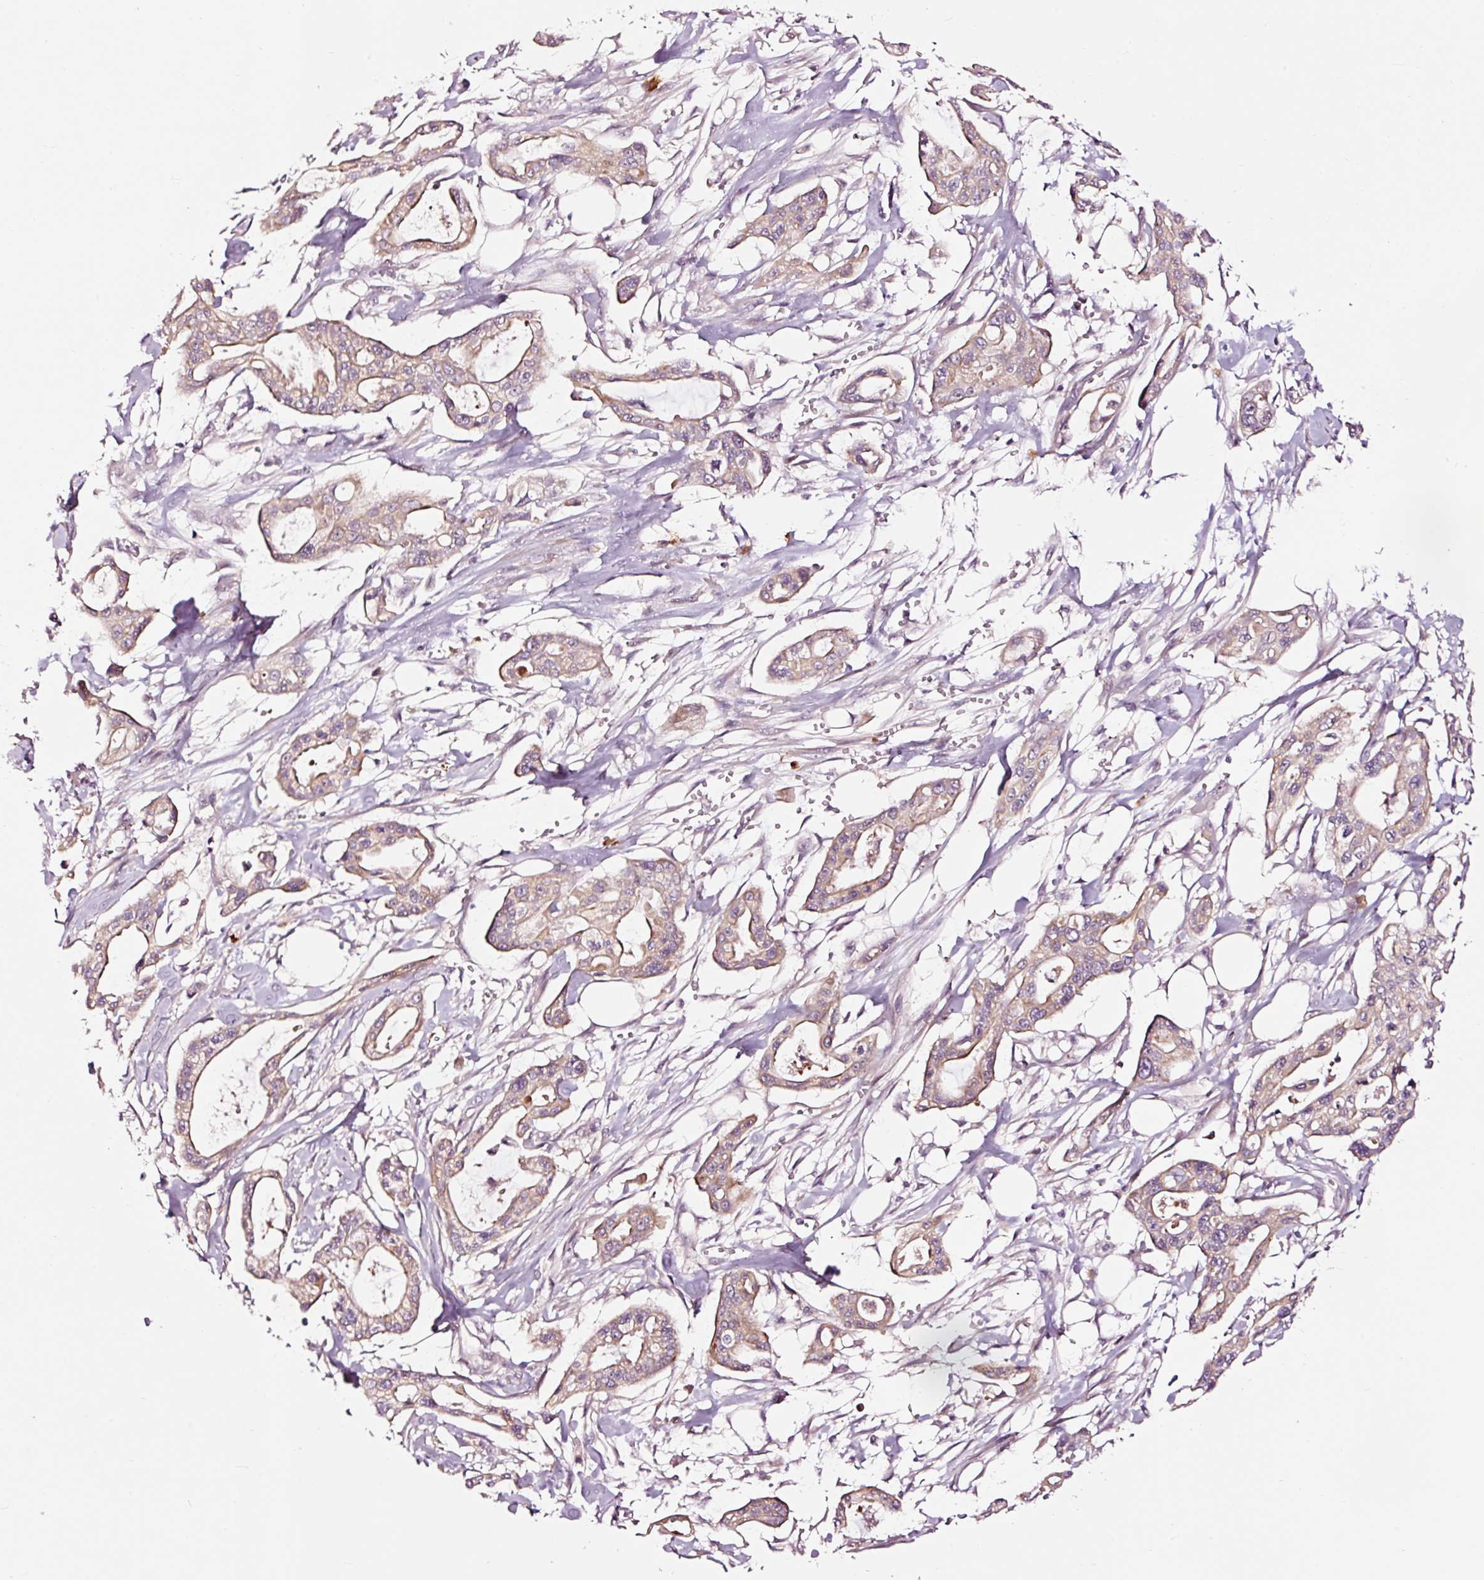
{"staining": {"intensity": "weak", "quantity": ">75%", "location": "cytoplasmic/membranous"}, "tissue": "pancreatic cancer", "cell_type": "Tumor cells", "image_type": "cancer", "snomed": [{"axis": "morphology", "description": "Adenocarcinoma, NOS"}, {"axis": "topography", "description": "Pancreas"}], "caption": "Human pancreatic adenocarcinoma stained with a brown dye reveals weak cytoplasmic/membranous positive expression in approximately >75% of tumor cells.", "gene": "UTP14A", "patient": {"sex": "male", "age": 68}}